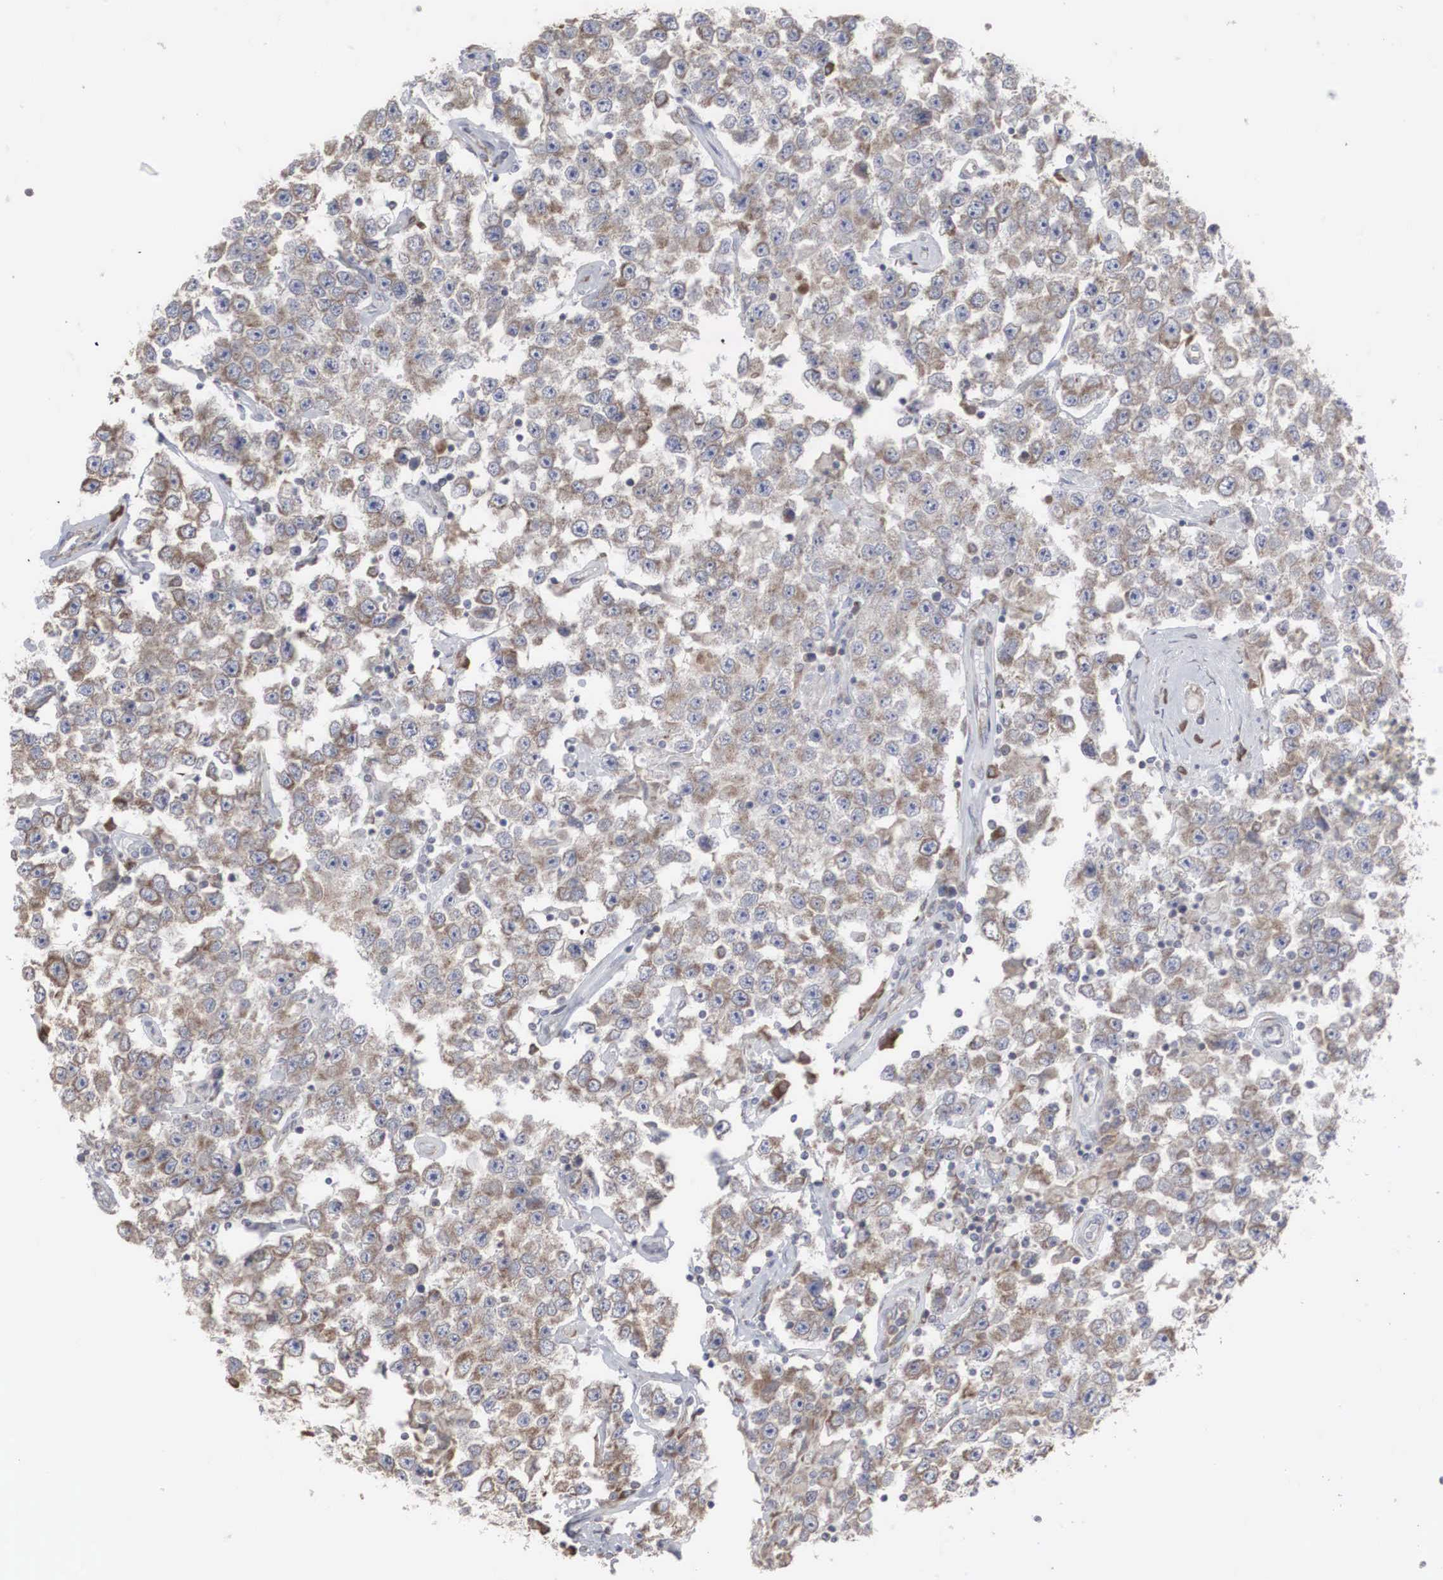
{"staining": {"intensity": "moderate", "quantity": ">75%", "location": "cytoplasmic/membranous"}, "tissue": "testis cancer", "cell_type": "Tumor cells", "image_type": "cancer", "snomed": [{"axis": "morphology", "description": "Seminoma, NOS"}, {"axis": "topography", "description": "Testis"}], "caption": "Immunohistochemical staining of human testis seminoma displays moderate cytoplasmic/membranous protein expression in about >75% of tumor cells. (DAB (3,3'-diaminobenzidine) = brown stain, brightfield microscopy at high magnification).", "gene": "MIA2", "patient": {"sex": "male", "age": 52}}